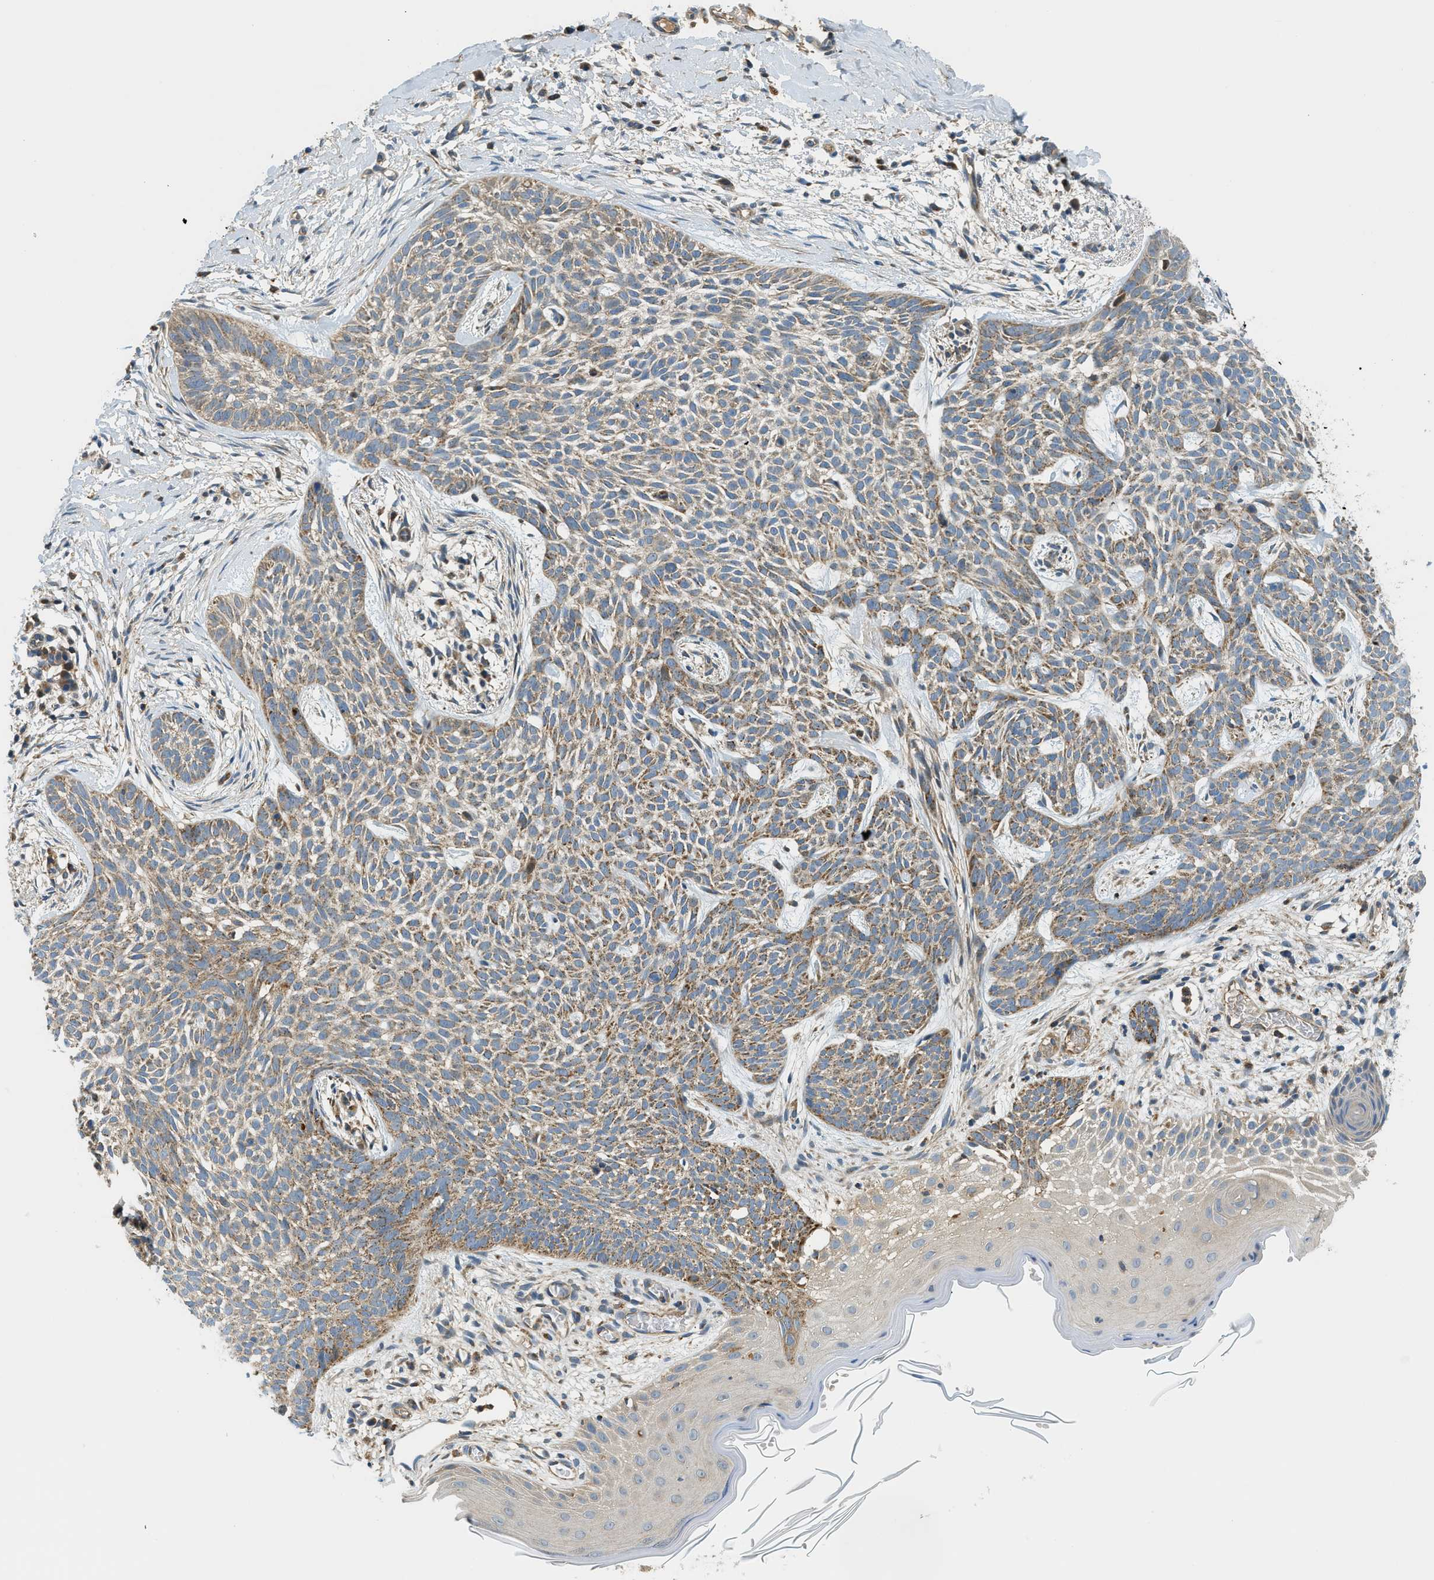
{"staining": {"intensity": "weak", "quantity": ">75%", "location": "cytoplasmic/membranous"}, "tissue": "skin cancer", "cell_type": "Tumor cells", "image_type": "cancer", "snomed": [{"axis": "morphology", "description": "Basal cell carcinoma"}, {"axis": "topography", "description": "Skin"}], "caption": "Brown immunohistochemical staining in skin basal cell carcinoma reveals weak cytoplasmic/membranous positivity in about >75% of tumor cells.", "gene": "KCNK1", "patient": {"sex": "female", "age": 59}}